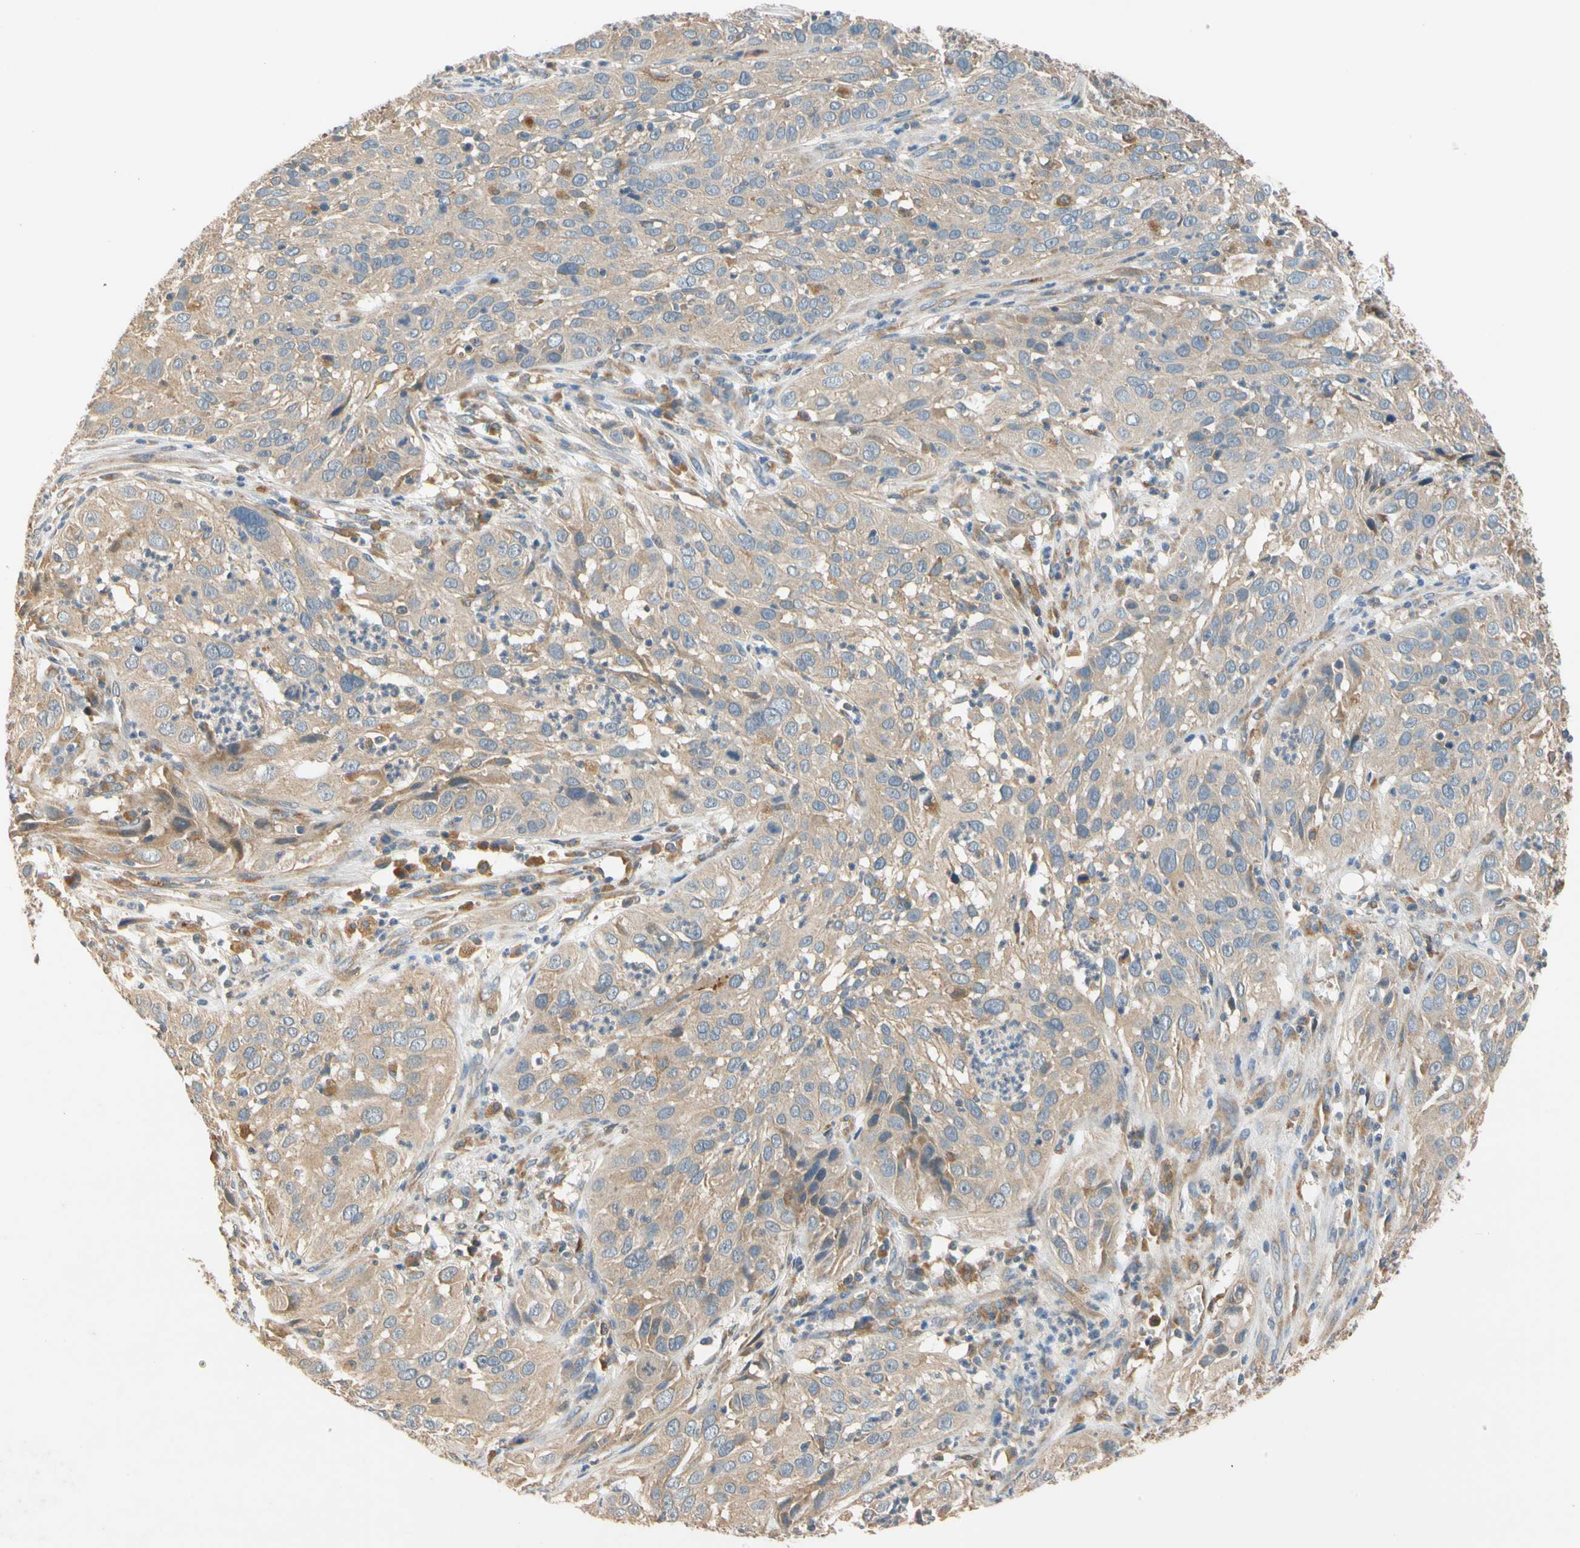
{"staining": {"intensity": "weak", "quantity": "<25%", "location": "cytoplasmic/membranous"}, "tissue": "cervical cancer", "cell_type": "Tumor cells", "image_type": "cancer", "snomed": [{"axis": "morphology", "description": "Squamous cell carcinoma, NOS"}, {"axis": "topography", "description": "Cervix"}], "caption": "Micrograph shows no significant protein expression in tumor cells of cervical cancer. The staining is performed using DAB (3,3'-diaminobenzidine) brown chromogen with nuclei counter-stained in using hematoxylin.", "gene": "USP46", "patient": {"sex": "female", "age": 32}}